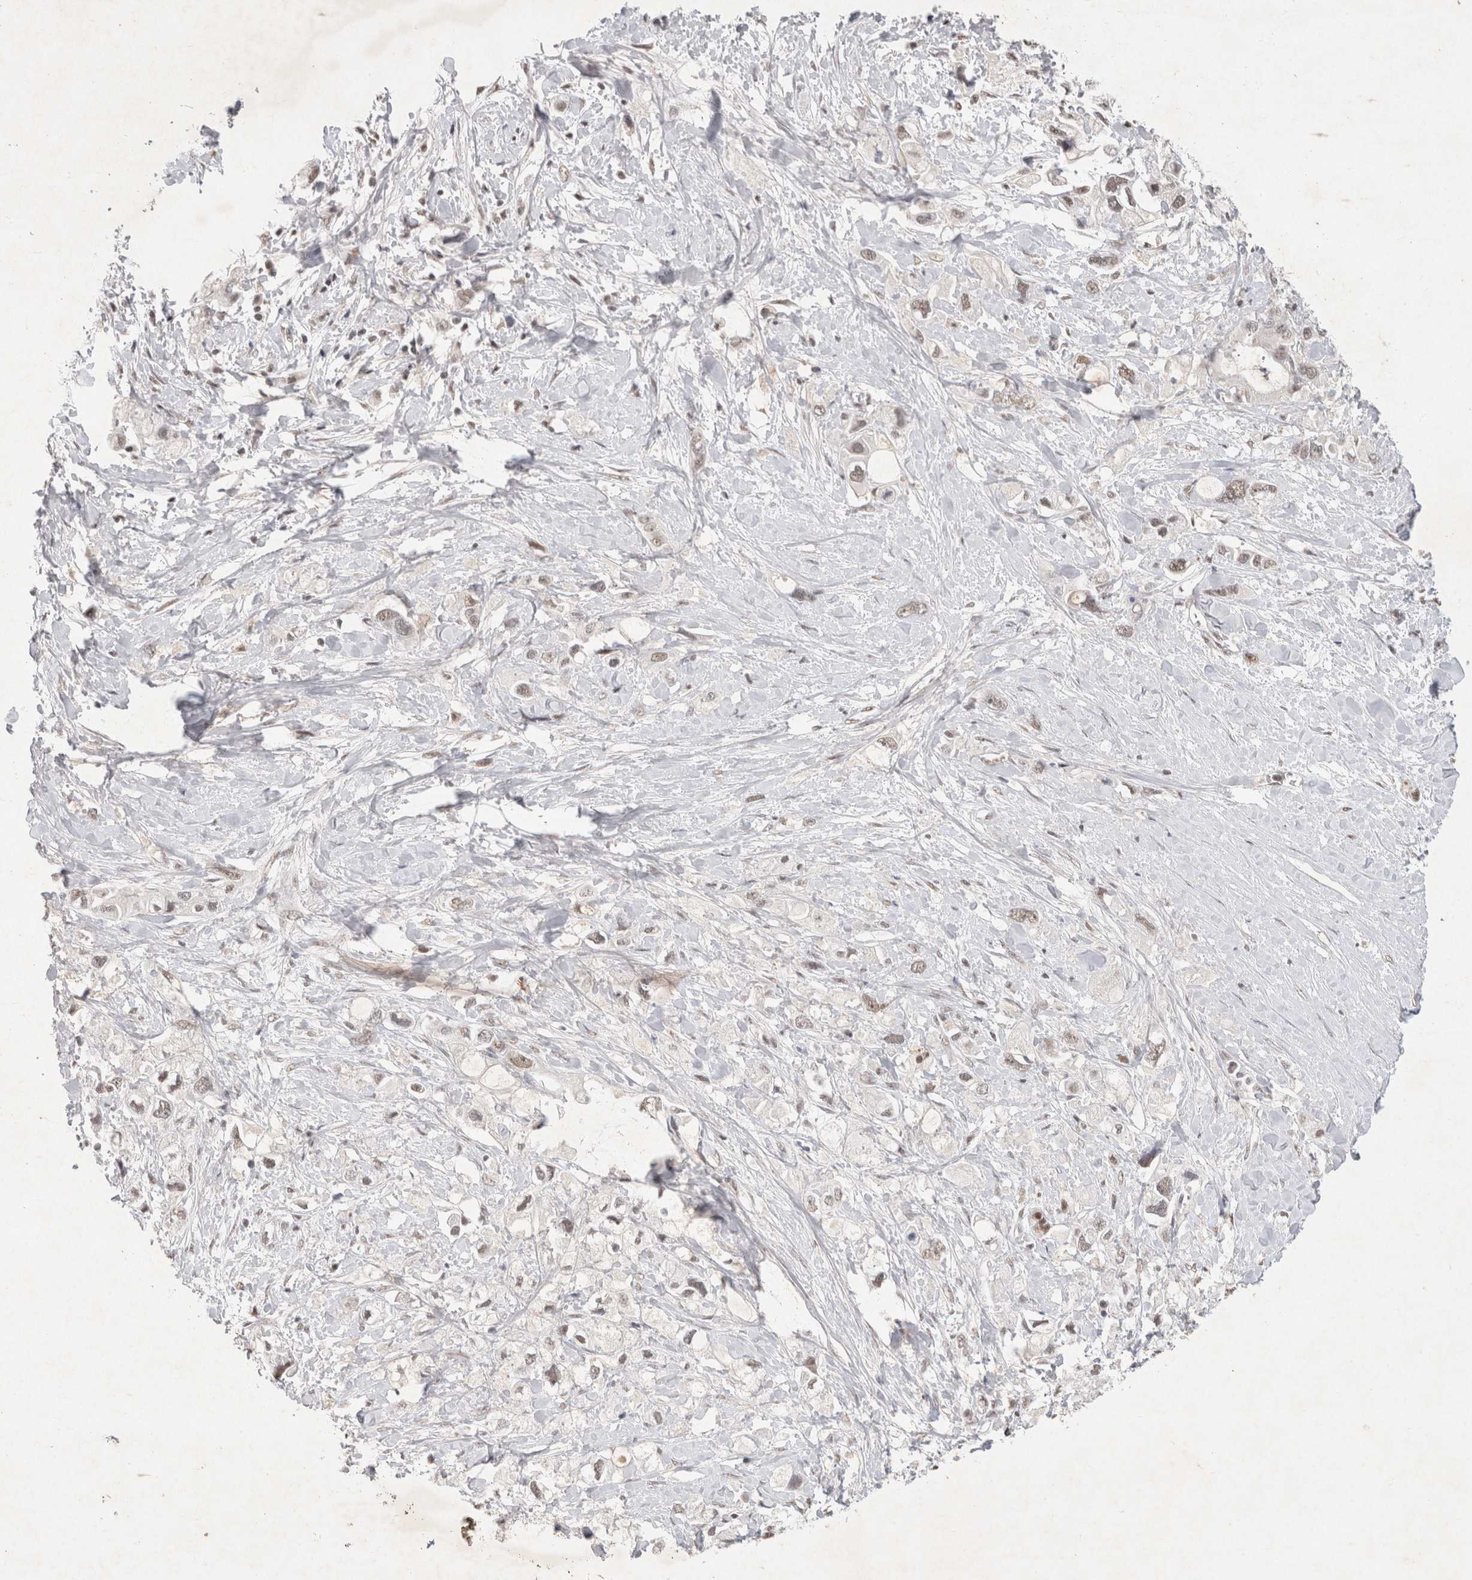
{"staining": {"intensity": "weak", "quantity": ">75%", "location": "nuclear"}, "tissue": "pancreatic cancer", "cell_type": "Tumor cells", "image_type": "cancer", "snomed": [{"axis": "morphology", "description": "Adenocarcinoma, NOS"}, {"axis": "topography", "description": "Pancreas"}], "caption": "Adenocarcinoma (pancreatic) was stained to show a protein in brown. There is low levels of weak nuclear positivity in about >75% of tumor cells. (DAB = brown stain, brightfield microscopy at high magnification).", "gene": "XRCC5", "patient": {"sex": "female", "age": 56}}